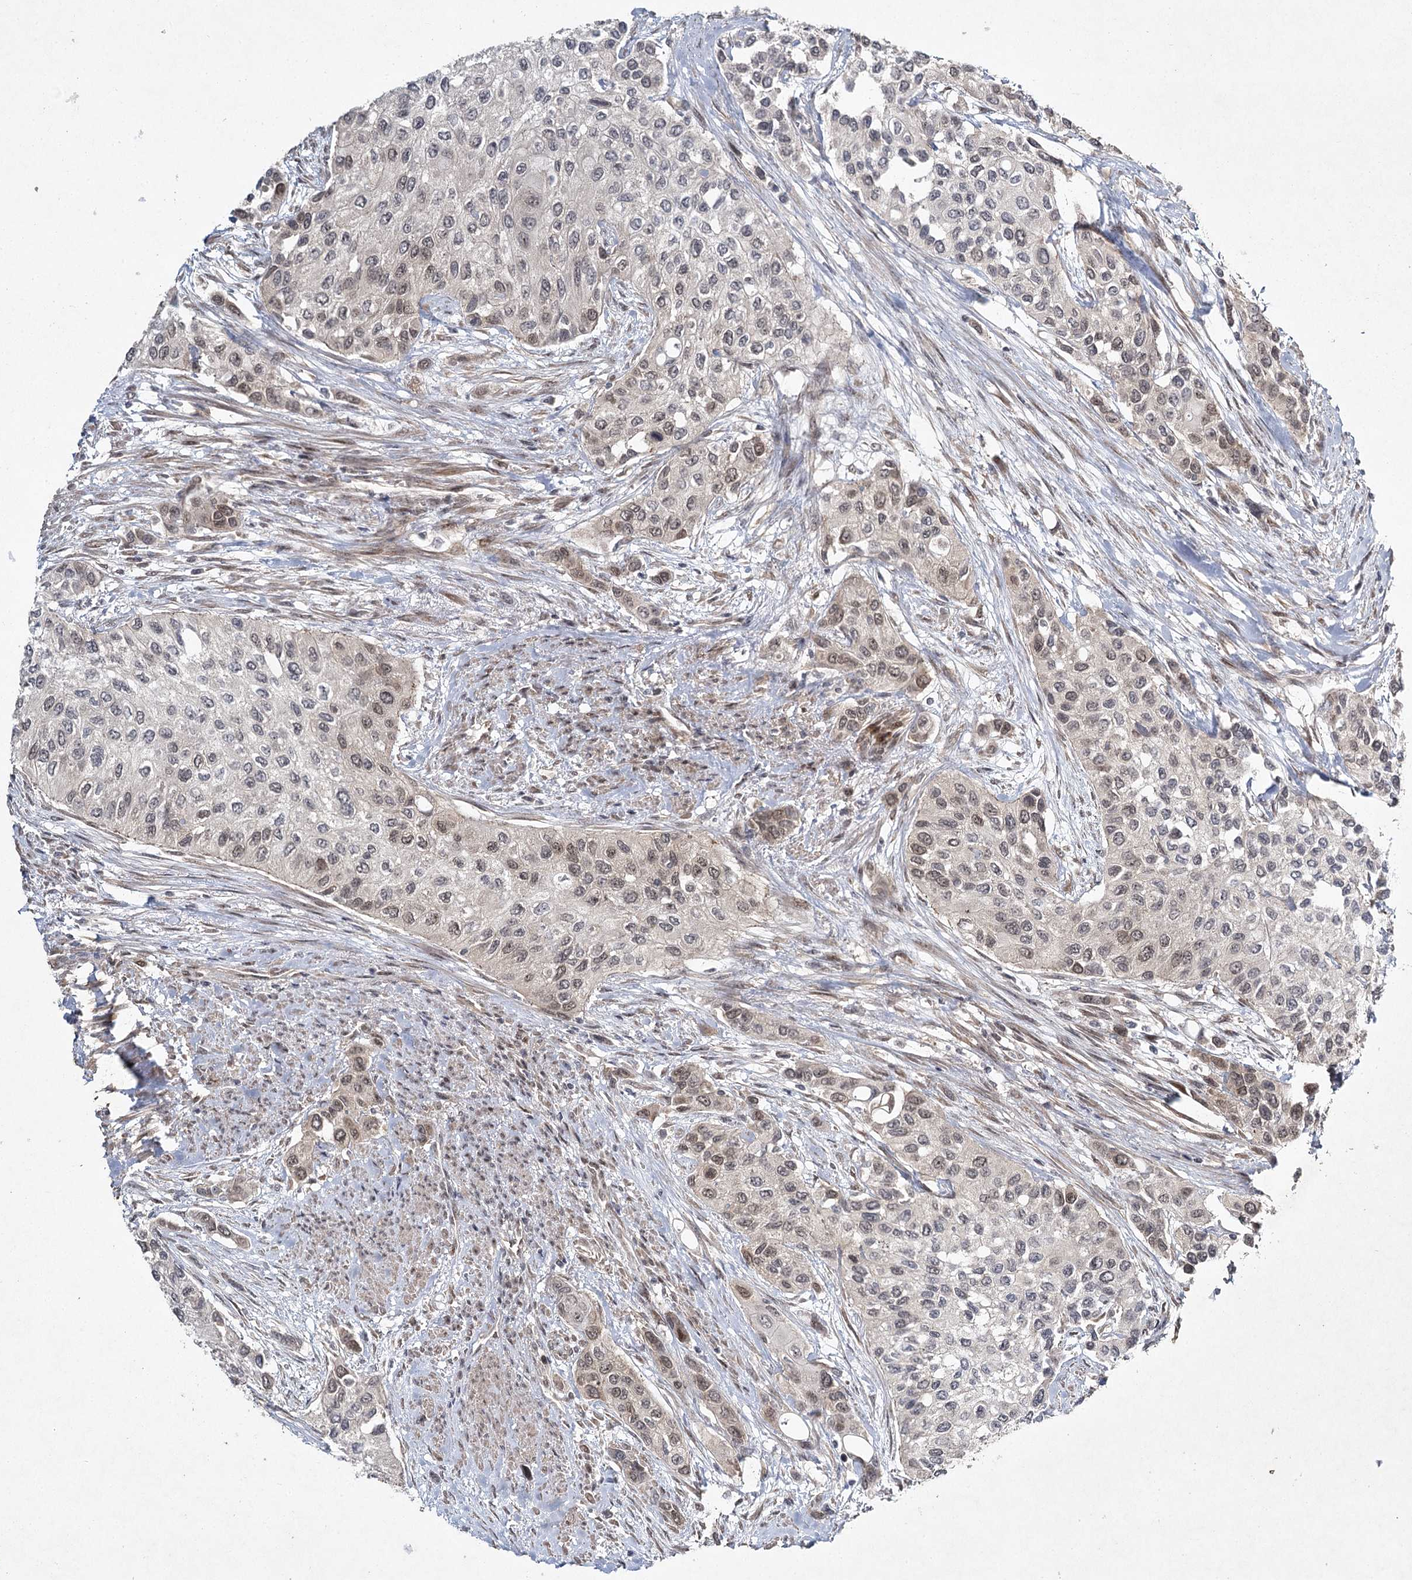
{"staining": {"intensity": "moderate", "quantity": "<25%", "location": "nuclear"}, "tissue": "urothelial cancer", "cell_type": "Tumor cells", "image_type": "cancer", "snomed": [{"axis": "morphology", "description": "Normal tissue, NOS"}, {"axis": "morphology", "description": "Urothelial carcinoma, High grade"}, {"axis": "topography", "description": "Vascular tissue"}, {"axis": "topography", "description": "Urinary bladder"}], "caption": "The image displays immunohistochemical staining of urothelial cancer. There is moderate nuclear positivity is present in approximately <25% of tumor cells.", "gene": "DCUN1D4", "patient": {"sex": "female", "age": 56}}